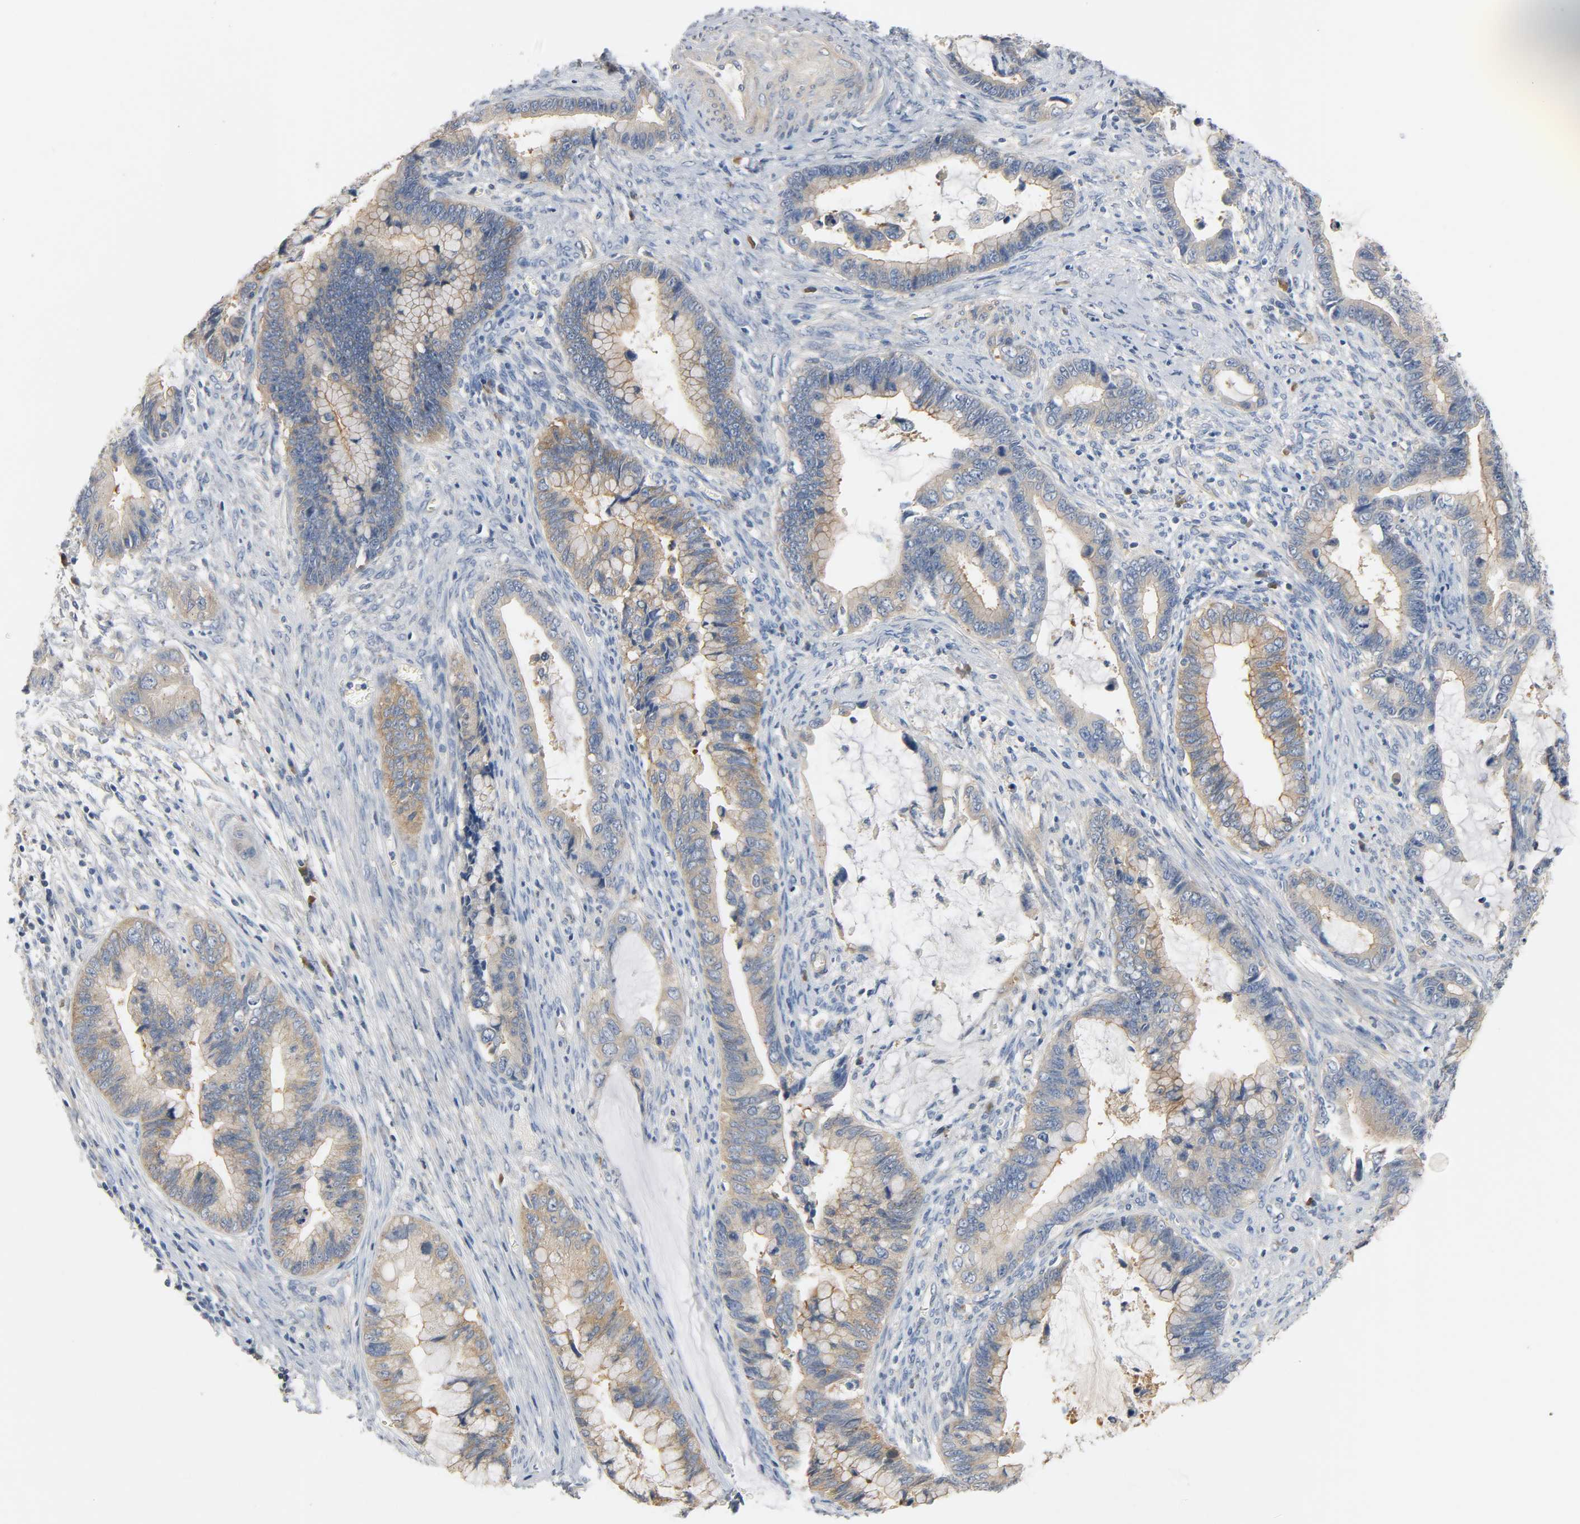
{"staining": {"intensity": "moderate", "quantity": ">75%", "location": "cytoplasmic/membranous"}, "tissue": "cervical cancer", "cell_type": "Tumor cells", "image_type": "cancer", "snomed": [{"axis": "morphology", "description": "Adenocarcinoma, NOS"}, {"axis": "topography", "description": "Cervix"}], "caption": "Tumor cells demonstrate medium levels of moderate cytoplasmic/membranous positivity in approximately >75% of cells in human cervical cancer.", "gene": "ARPC1A", "patient": {"sex": "female", "age": 44}}